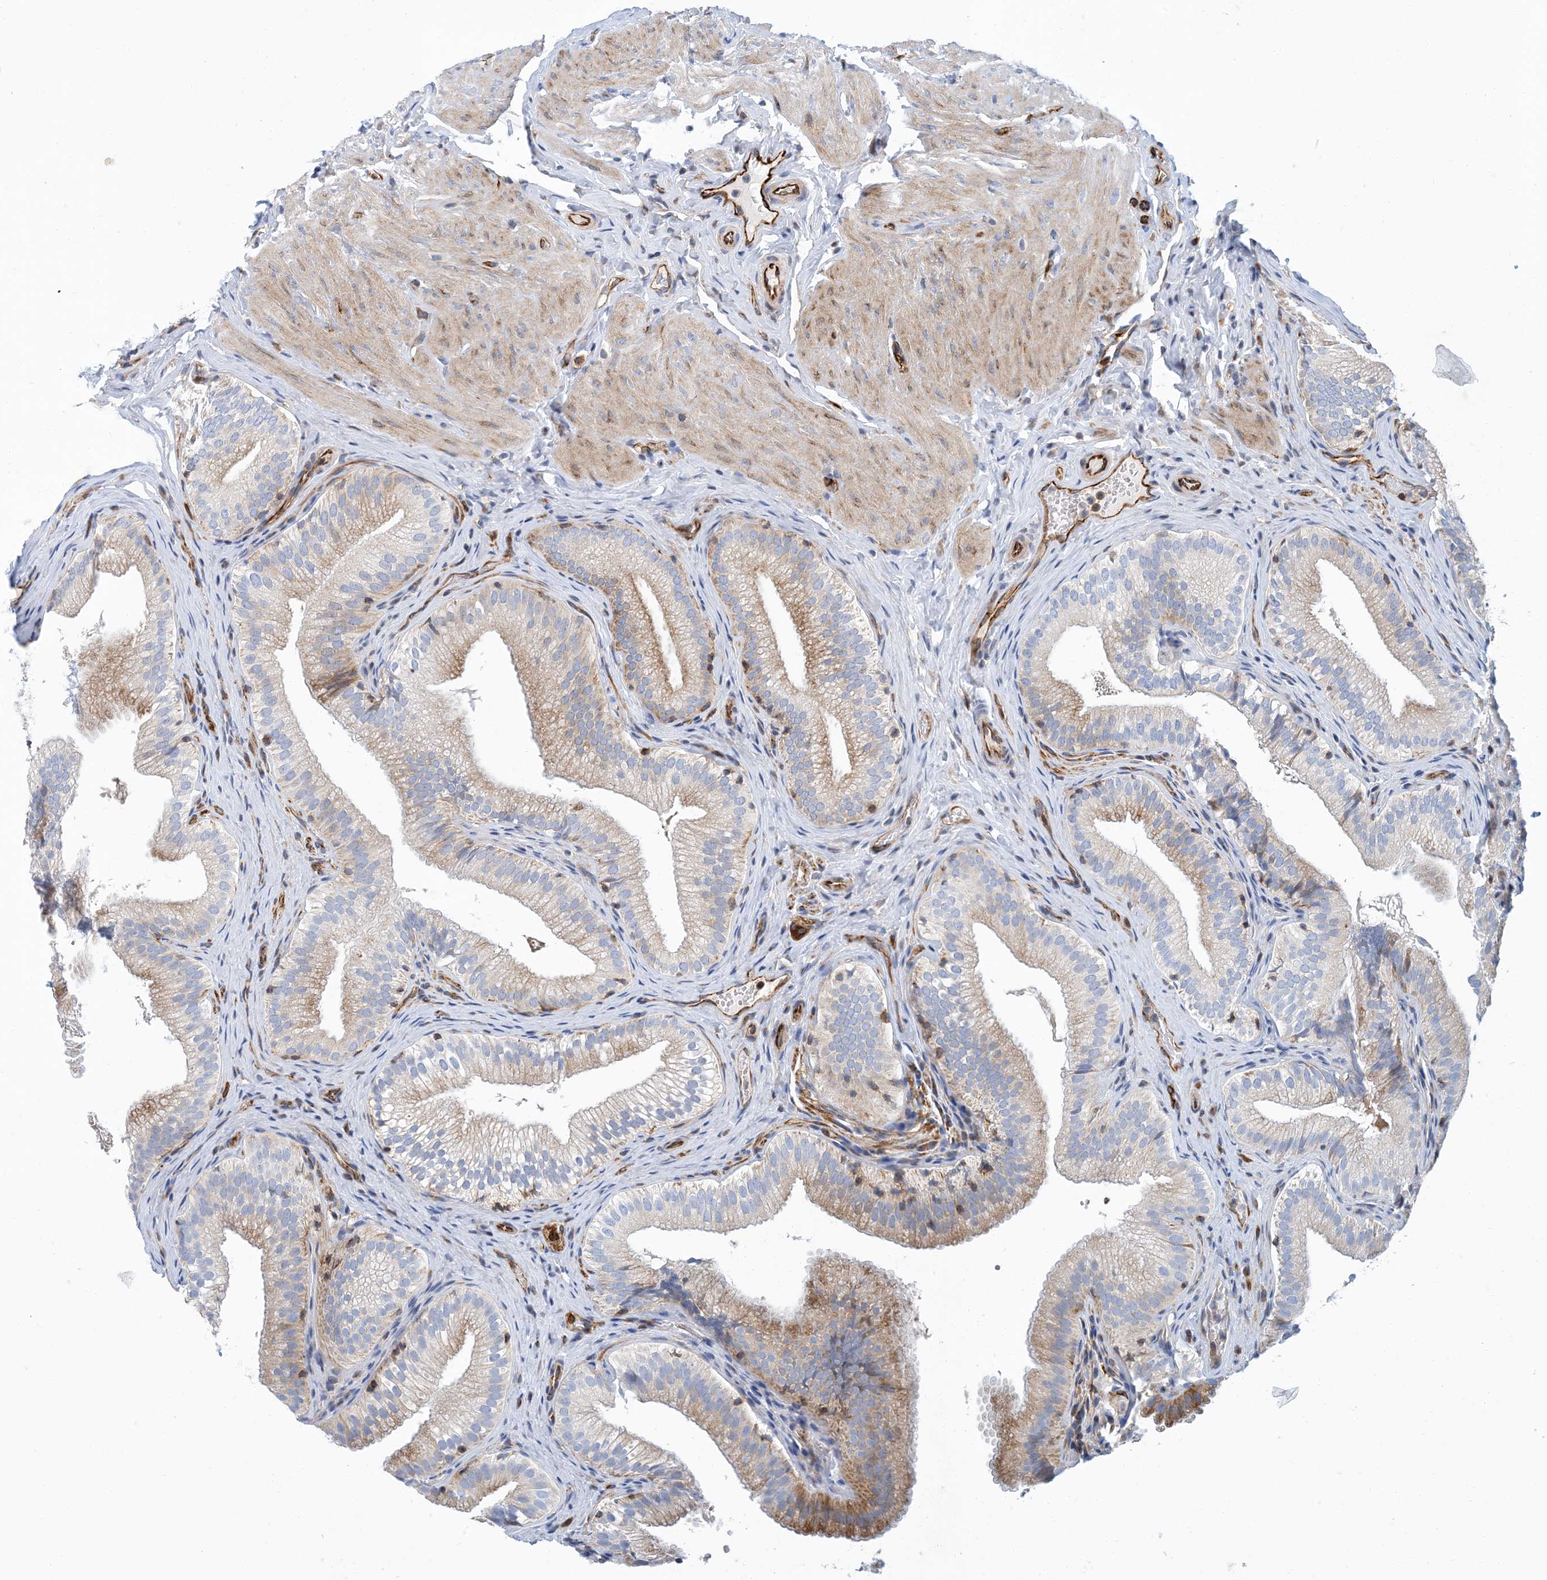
{"staining": {"intensity": "moderate", "quantity": "25%-75%", "location": "cytoplasmic/membranous"}, "tissue": "gallbladder", "cell_type": "Glandular cells", "image_type": "normal", "snomed": [{"axis": "morphology", "description": "Normal tissue, NOS"}, {"axis": "topography", "description": "Gallbladder"}], "caption": "Moderate cytoplasmic/membranous protein positivity is appreciated in about 25%-75% of glandular cells in gallbladder. Ihc stains the protein in brown and the nuclei are stained blue.", "gene": "PCDHA2", "patient": {"sex": "female", "age": 30}}